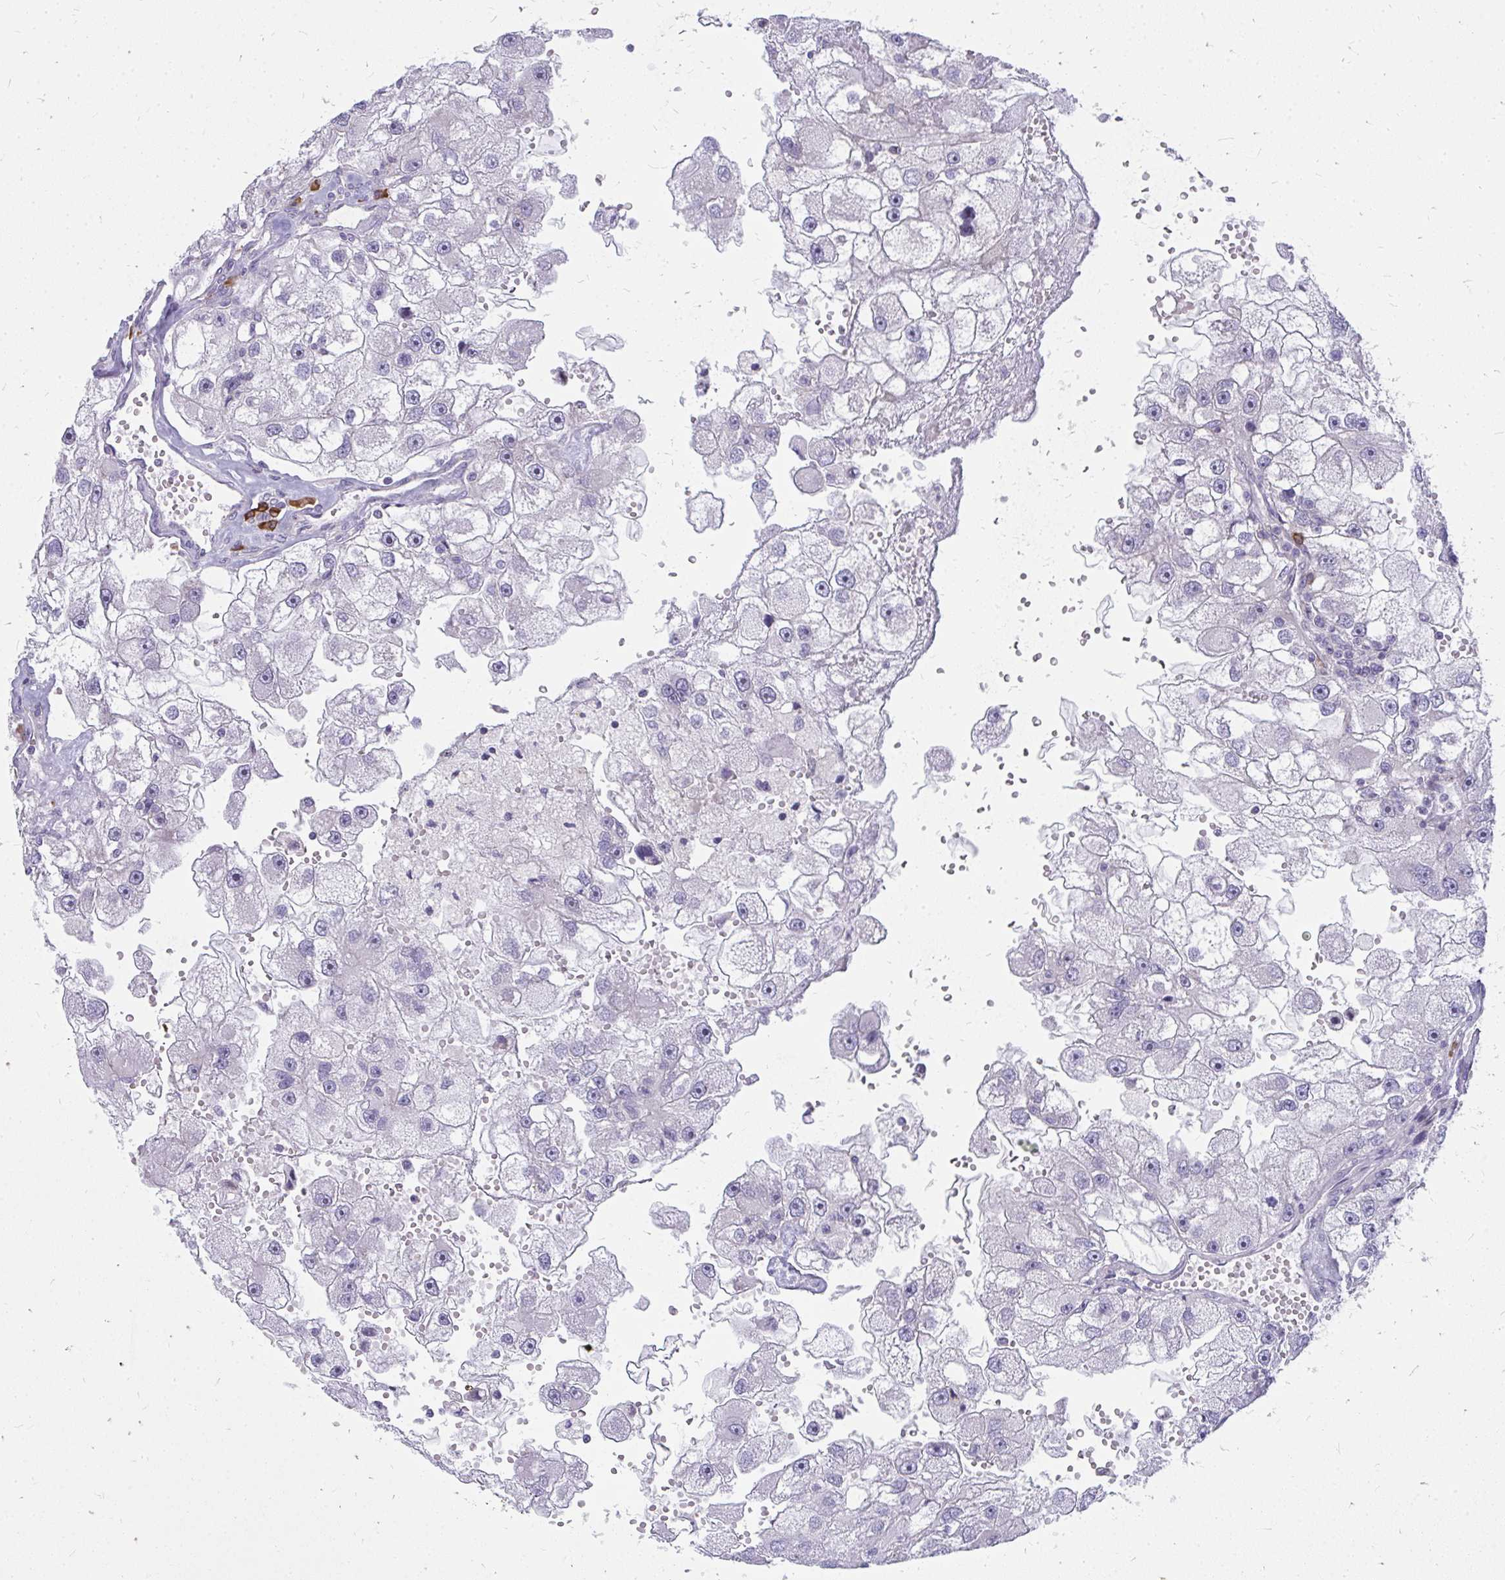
{"staining": {"intensity": "negative", "quantity": "none", "location": "none"}, "tissue": "renal cancer", "cell_type": "Tumor cells", "image_type": "cancer", "snomed": [{"axis": "morphology", "description": "Adenocarcinoma, NOS"}, {"axis": "topography", "description": "Kidney"}], "caption": "Tumor cells show no significant expression in renal cancer (adenocarcinoma).", "gene": "FAM9A", "patient": {"sex": "male", "age": 63}}